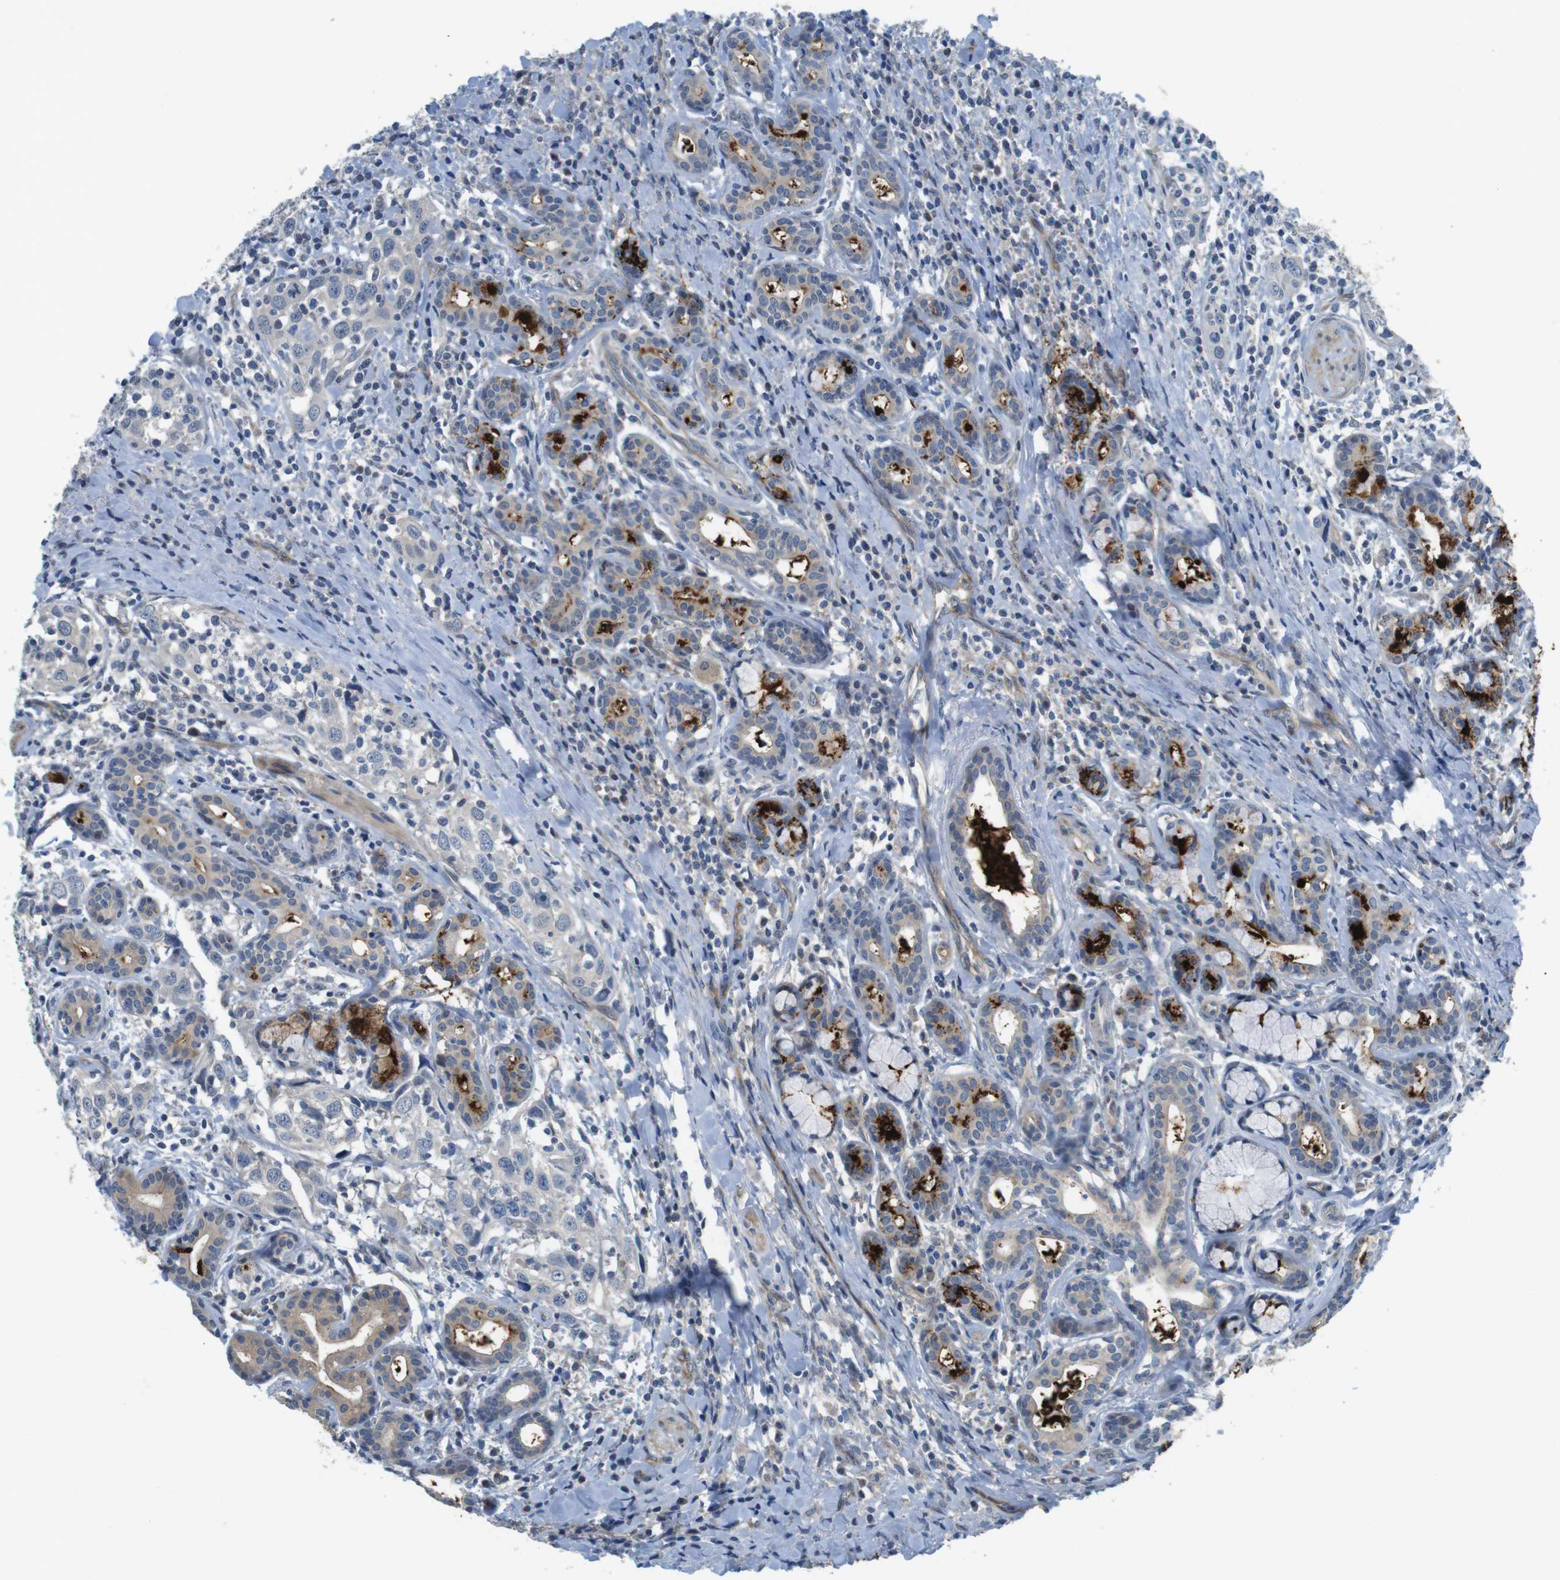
{"staining": {"intensity": "weak", "quantity": "25%-75%", "location": "cytoplasmic/membranous"}, "tissue": "head and neck cancer", "cell_type": "Tumor cells", "image_type": "cancer", "snomed": [{"axis": "morphology", "description": "Squamous cell carcinoma, NOS"}, {"axis": "topography", "description": "Oral tissue"}, {"axis": "topography", "description": "Head-Neck"}], "caption": "Head and neck squamous cell carcinoma tissue shows weak cytoplasmic/membranous expression in approximately 25%-75% of tumor cells", "gene": "ABHD15", "patient": {"sex": "female", "age": 50}}